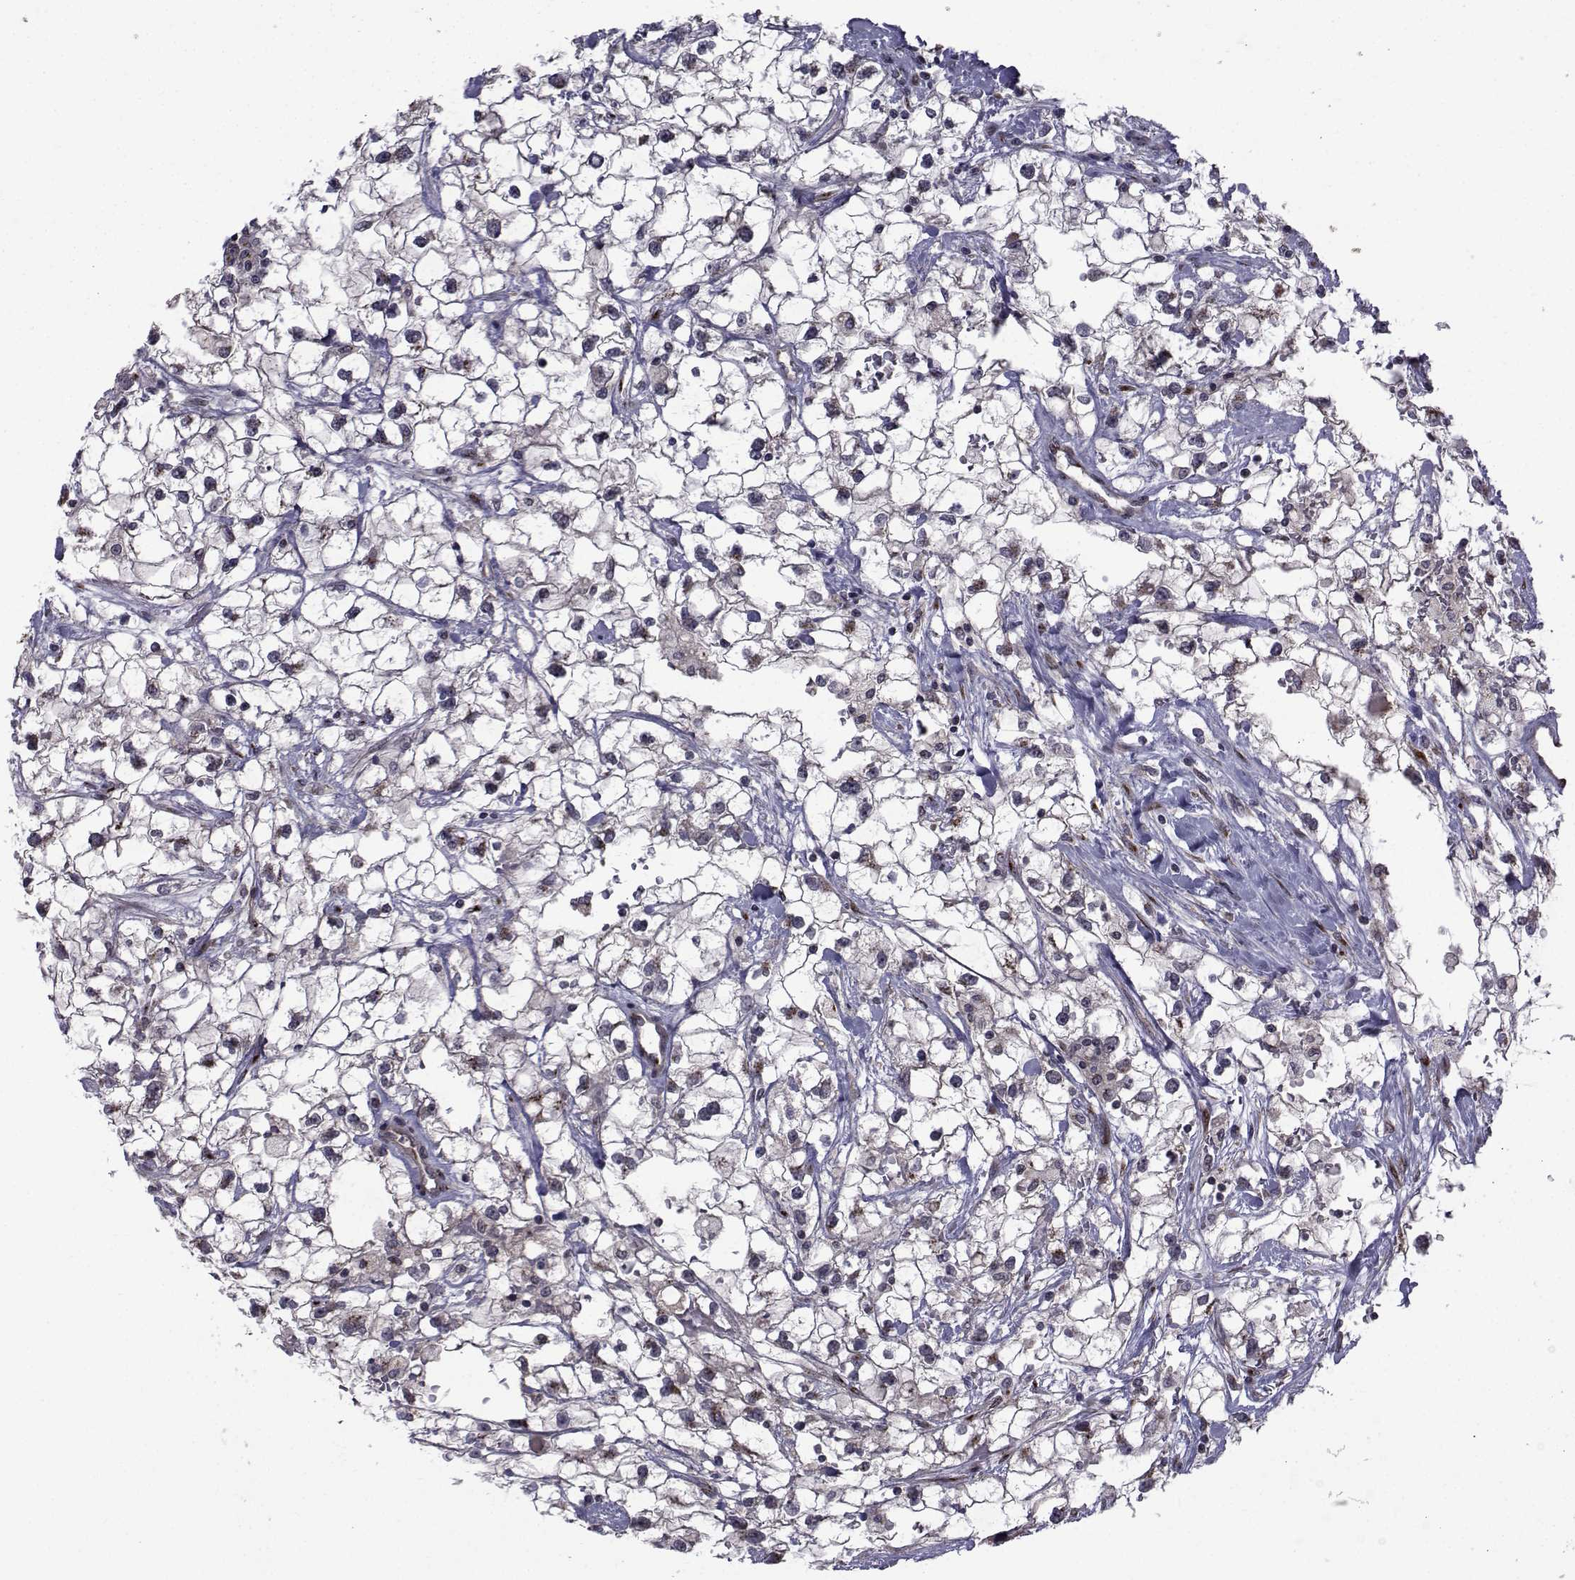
{"staining": {"intensity": "negative", "quantity": "none", "location": "none"}, "tissue": "renal cancer", "cell_type": "Tumor cells", "image_type": "cancer", "snomed": [{"axis": "morphology", "description": "Adenocarcinoma, NOS"}, {"axis": "topography", "description": "Kidney"}], "caption": "Tumor cells are negative for protein expression in human adenocarcinoma (renal). Nuclei are stained in blue.", "gene": "ATP6V1C2", "patient": {"sex": "male", "age": 59}}